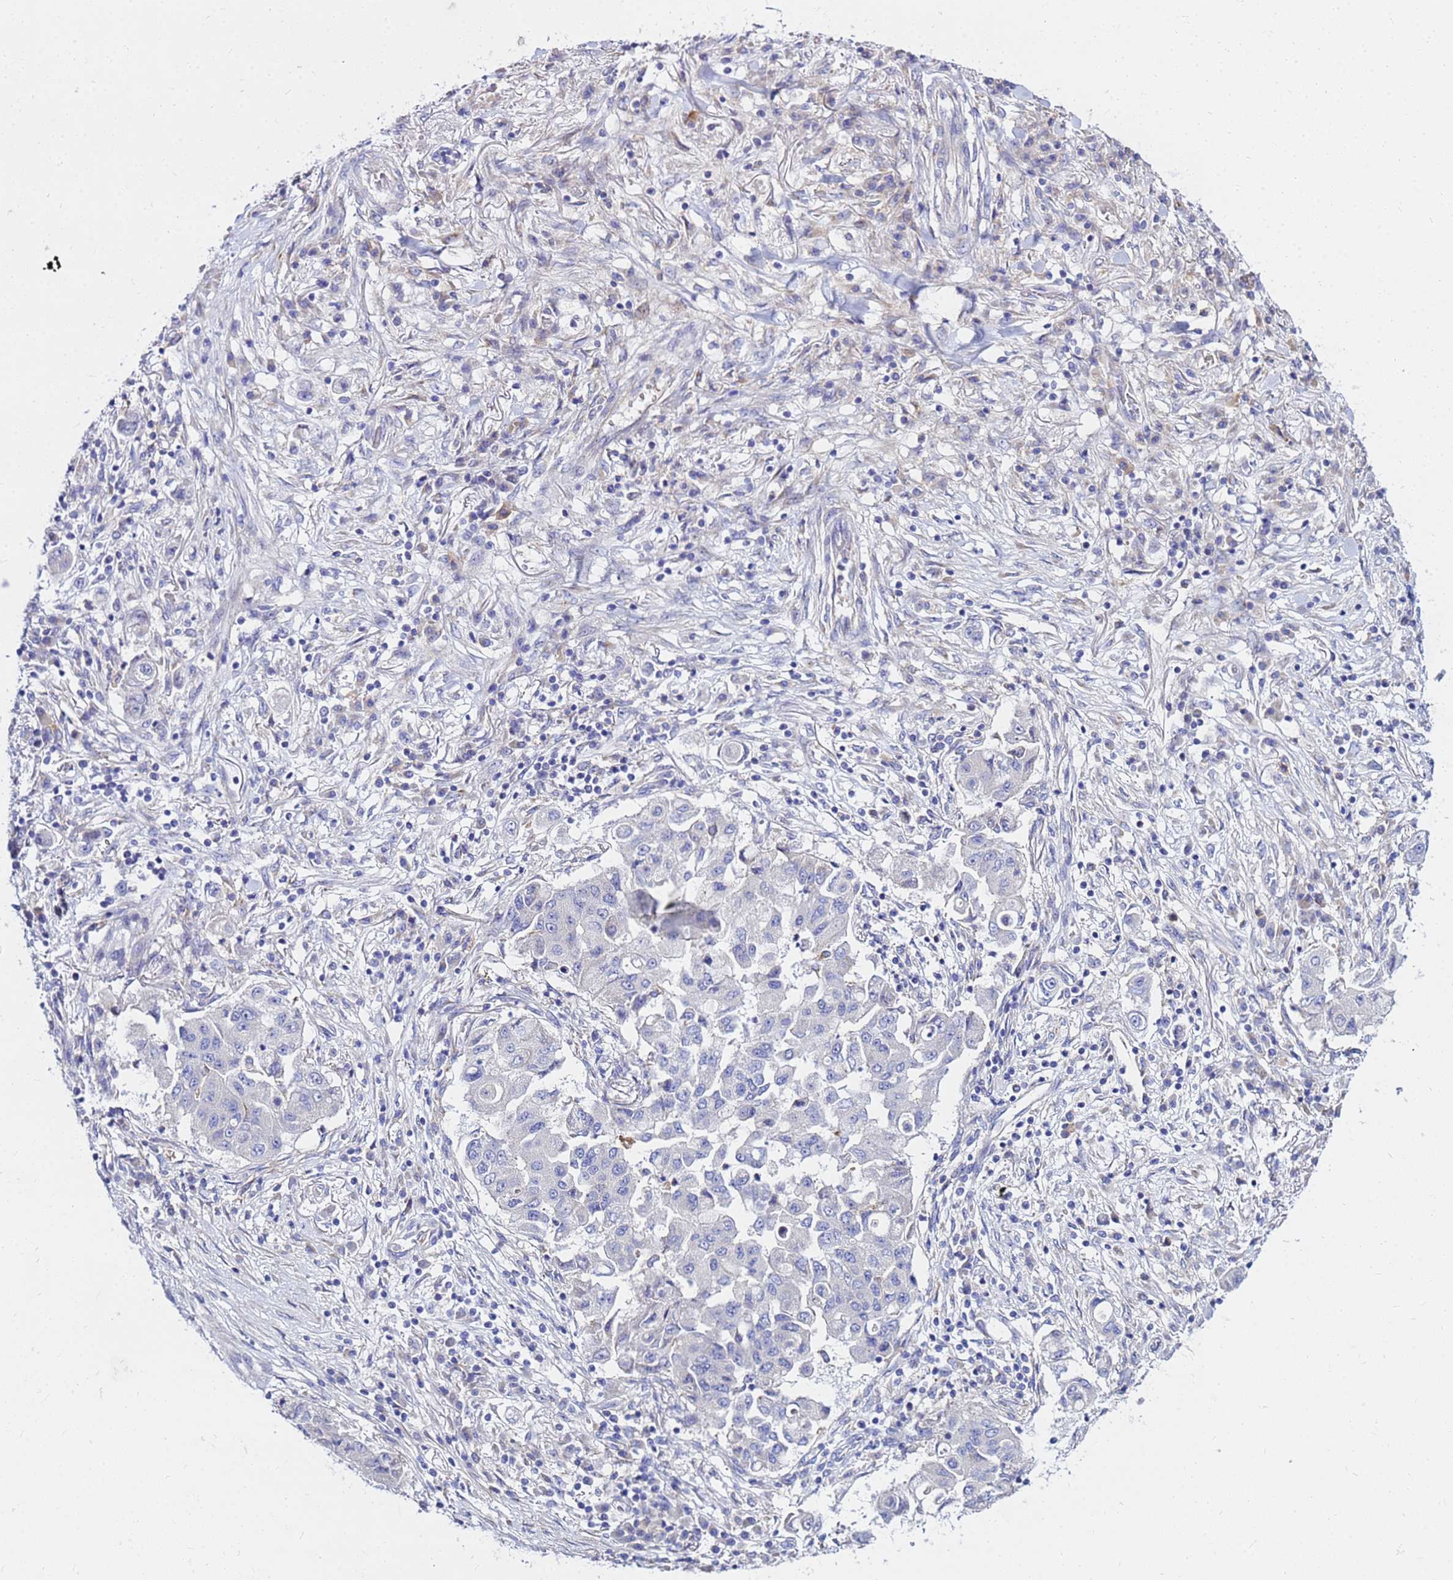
{"staining": {"intensity": "negative", "quantity": "none", "location": "none"}, "tissue": "lung cancer", "cell_type": "Tumor cells", "image_type": "cancer", "snomed": [{"axis": "morphology", "description": "Squamous cell carcinoma, NOS"}, {"axis": "topography", "description": "Lung"}], "caption": "The image demonstrates no staining of tumor cells in lung squamous cell carcinoma. The staining is performed using DAB (3,3'-diaminobenzidine) brown chromogen with nuclei counter-stained in using hematoxylin.", "gene": "HERC5", "patient": {"sex": "male", "age": 74}}